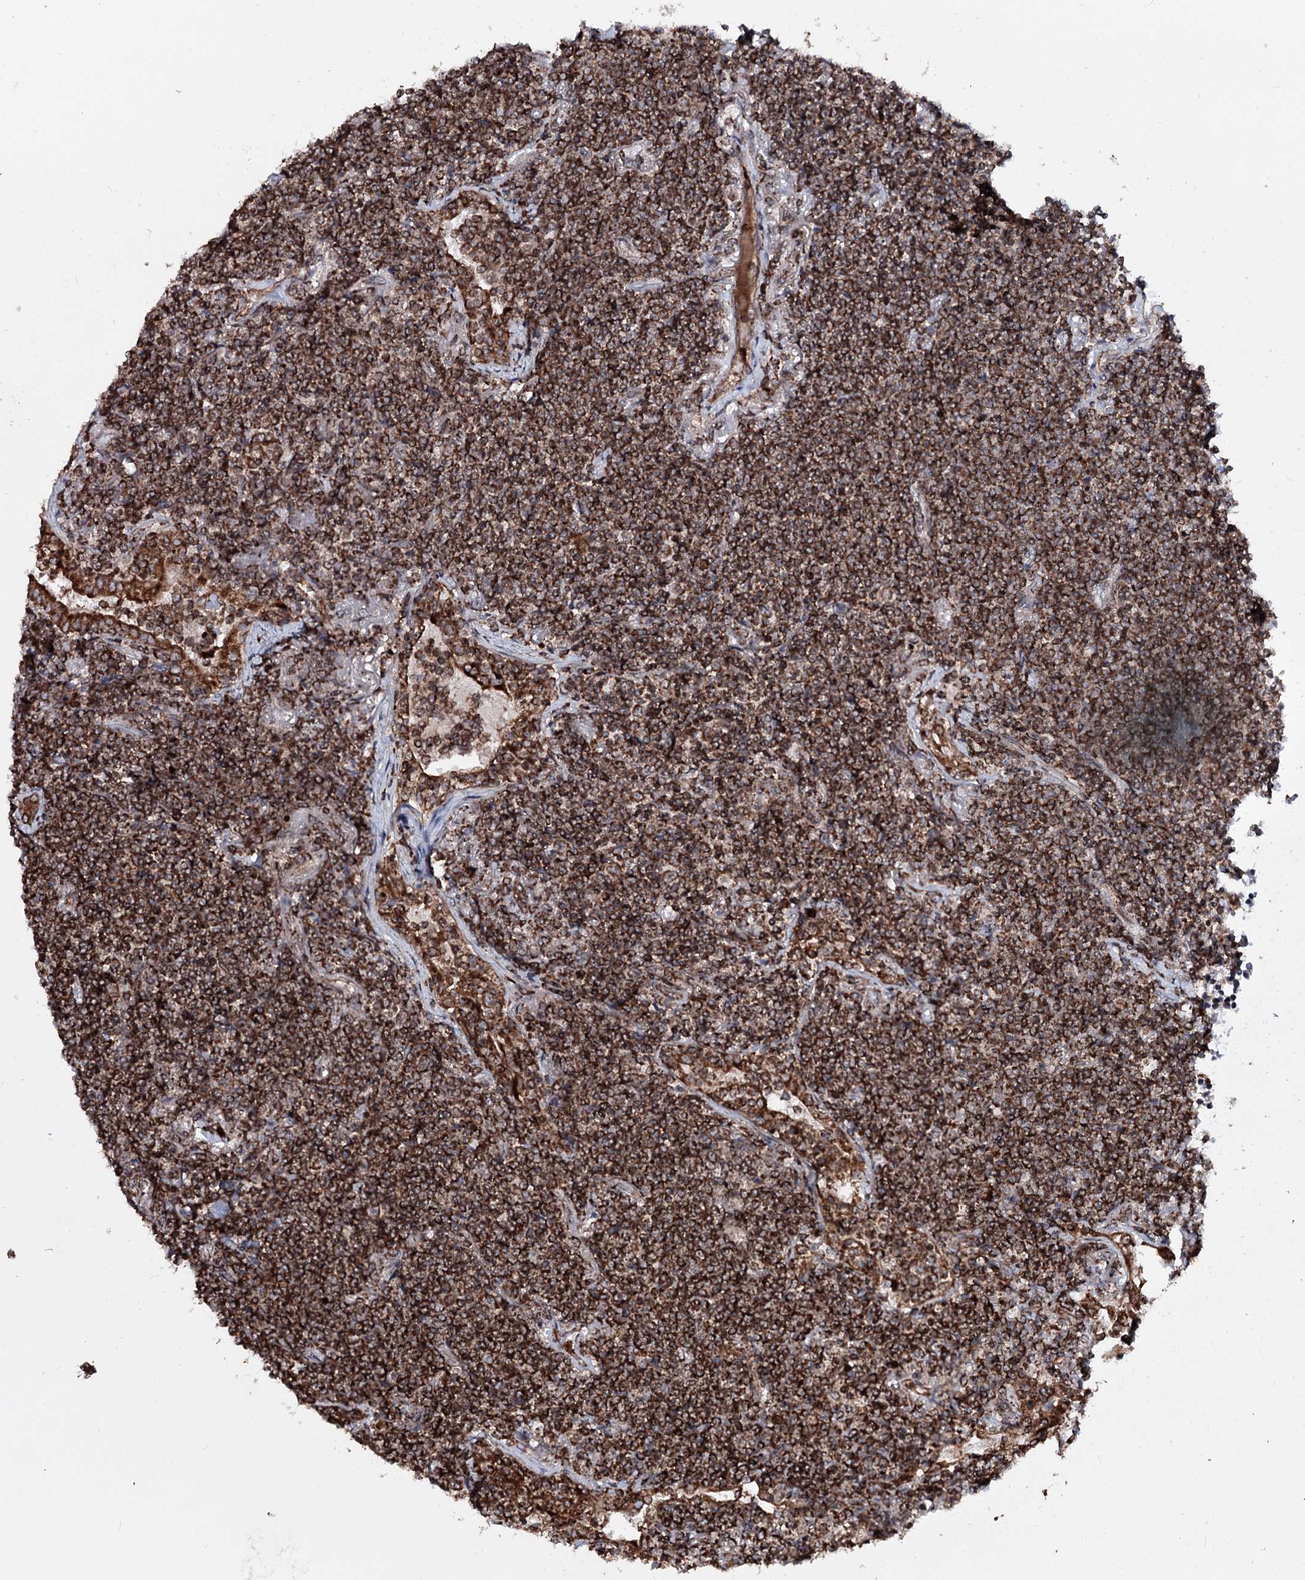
{"staining": {"intensity": "strong", "quantity": ">75%", "location": "cytoplasmic/membranous"}, "tissue": "lymphoma", "cell_type": "Tumor cells", "image_type": "cancer", "snomed": [{"axis": "morphology", "description": "Malignant lymphoma, non-Hodgkin's type, Low grade"}, {"axis": "topography", "description": "Lung"}], "caption": "Strong cytoplasmic/membranous protein expression is seen in about >75% of tumor cells in malignant lymphoma, non-Hodgkin's type (low-grade).", "gene": "FGFR1OP2", "patient": {"sex": "female", "age": 71}}